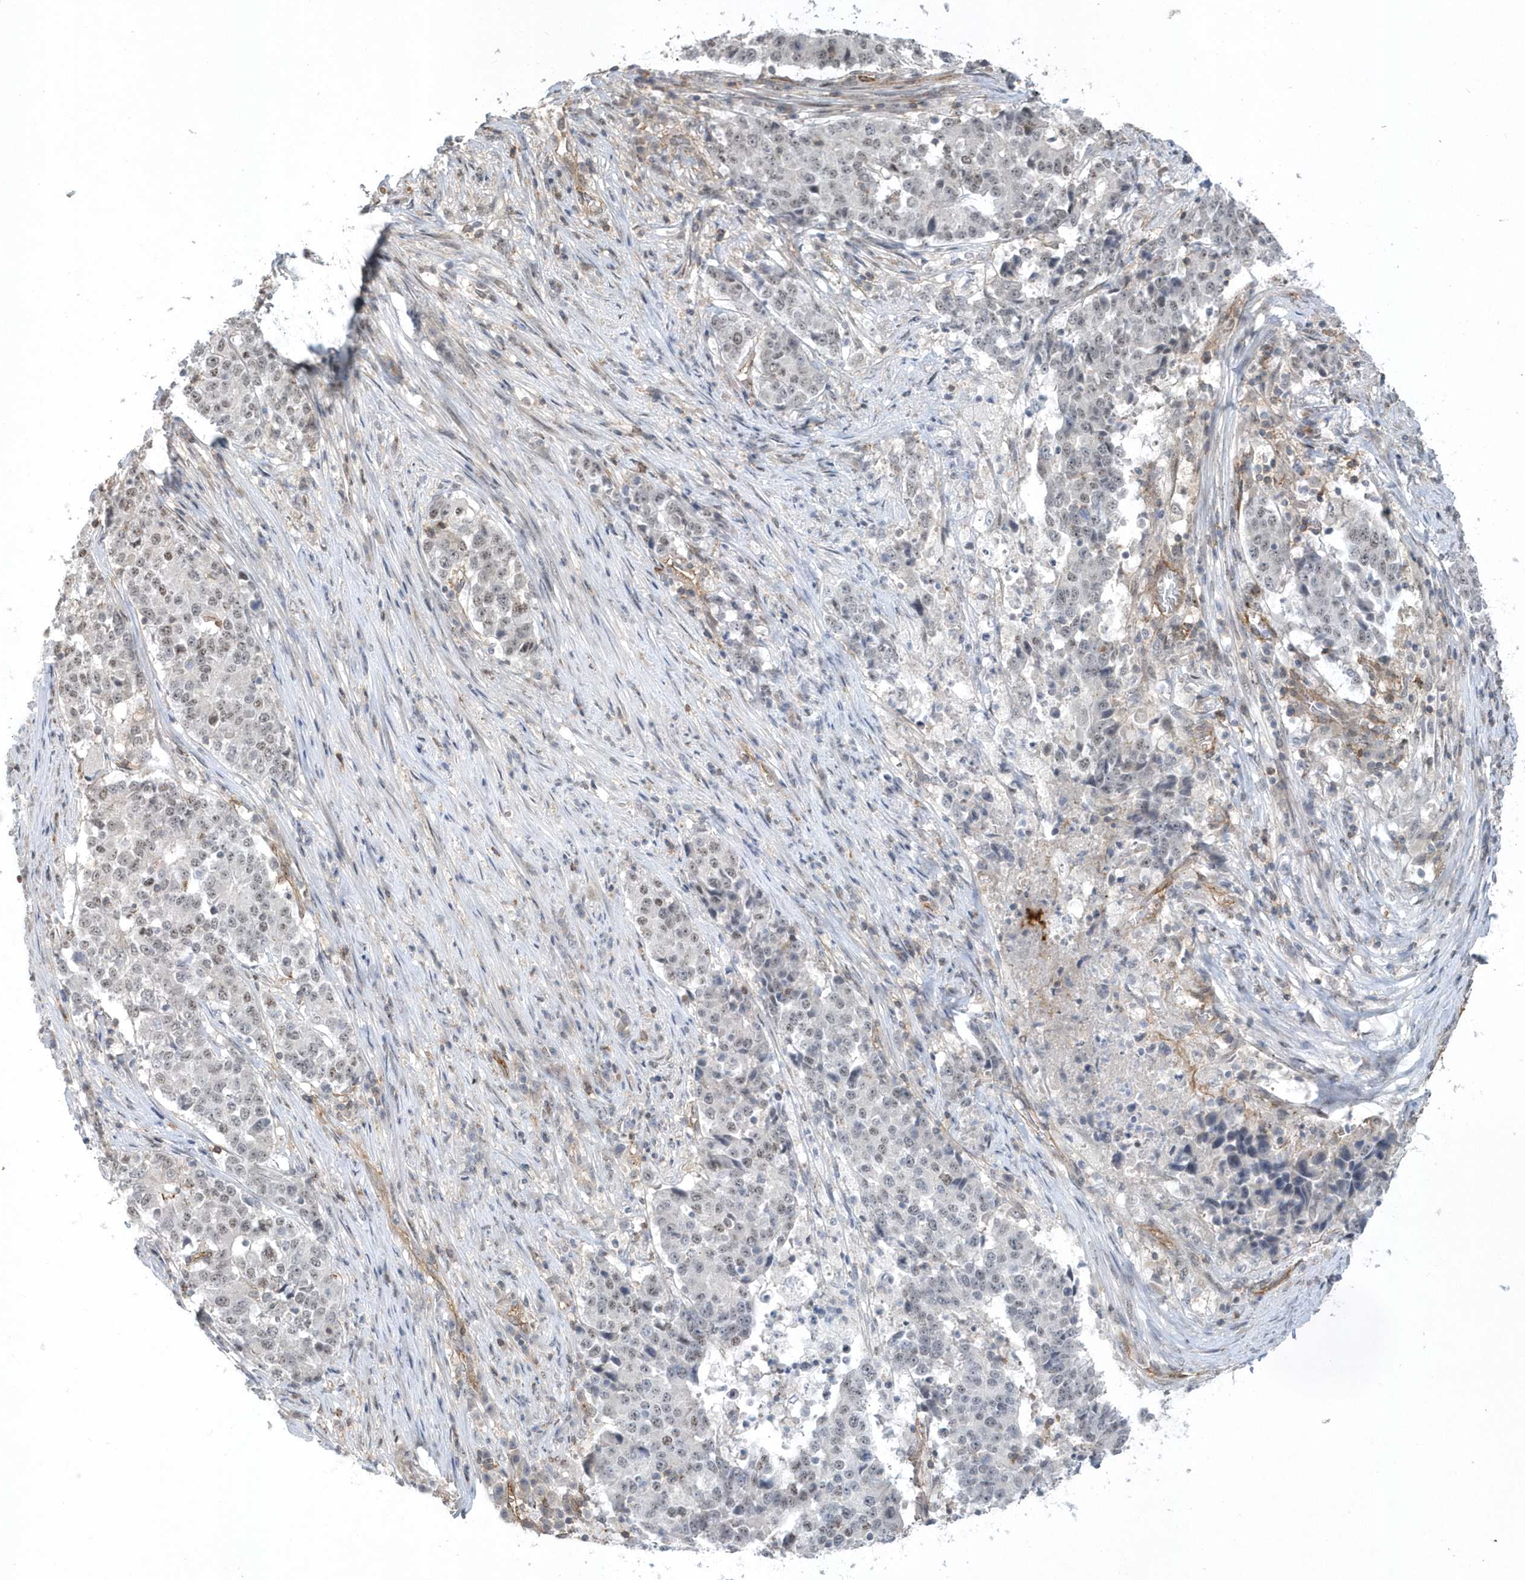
{"staining": {"intensity": "weak", "quantity": "<25%", "location": "nuclear"}, "tissue": "stomach cancer", "cell_type": "Tumor cells", "image_type": "cancer", "snomed": [{"axis": "morphology", "description": "Adenocarcinoma, NOS"}, {"axis": "topography", "description": "Stomach"}], "caption": "A photomicrograph of stomach cancer stained for a protein reveals no brown staining in tumor cells.", "gene": "CRIP3", "patient": {"sex": "male", "age": 59}}